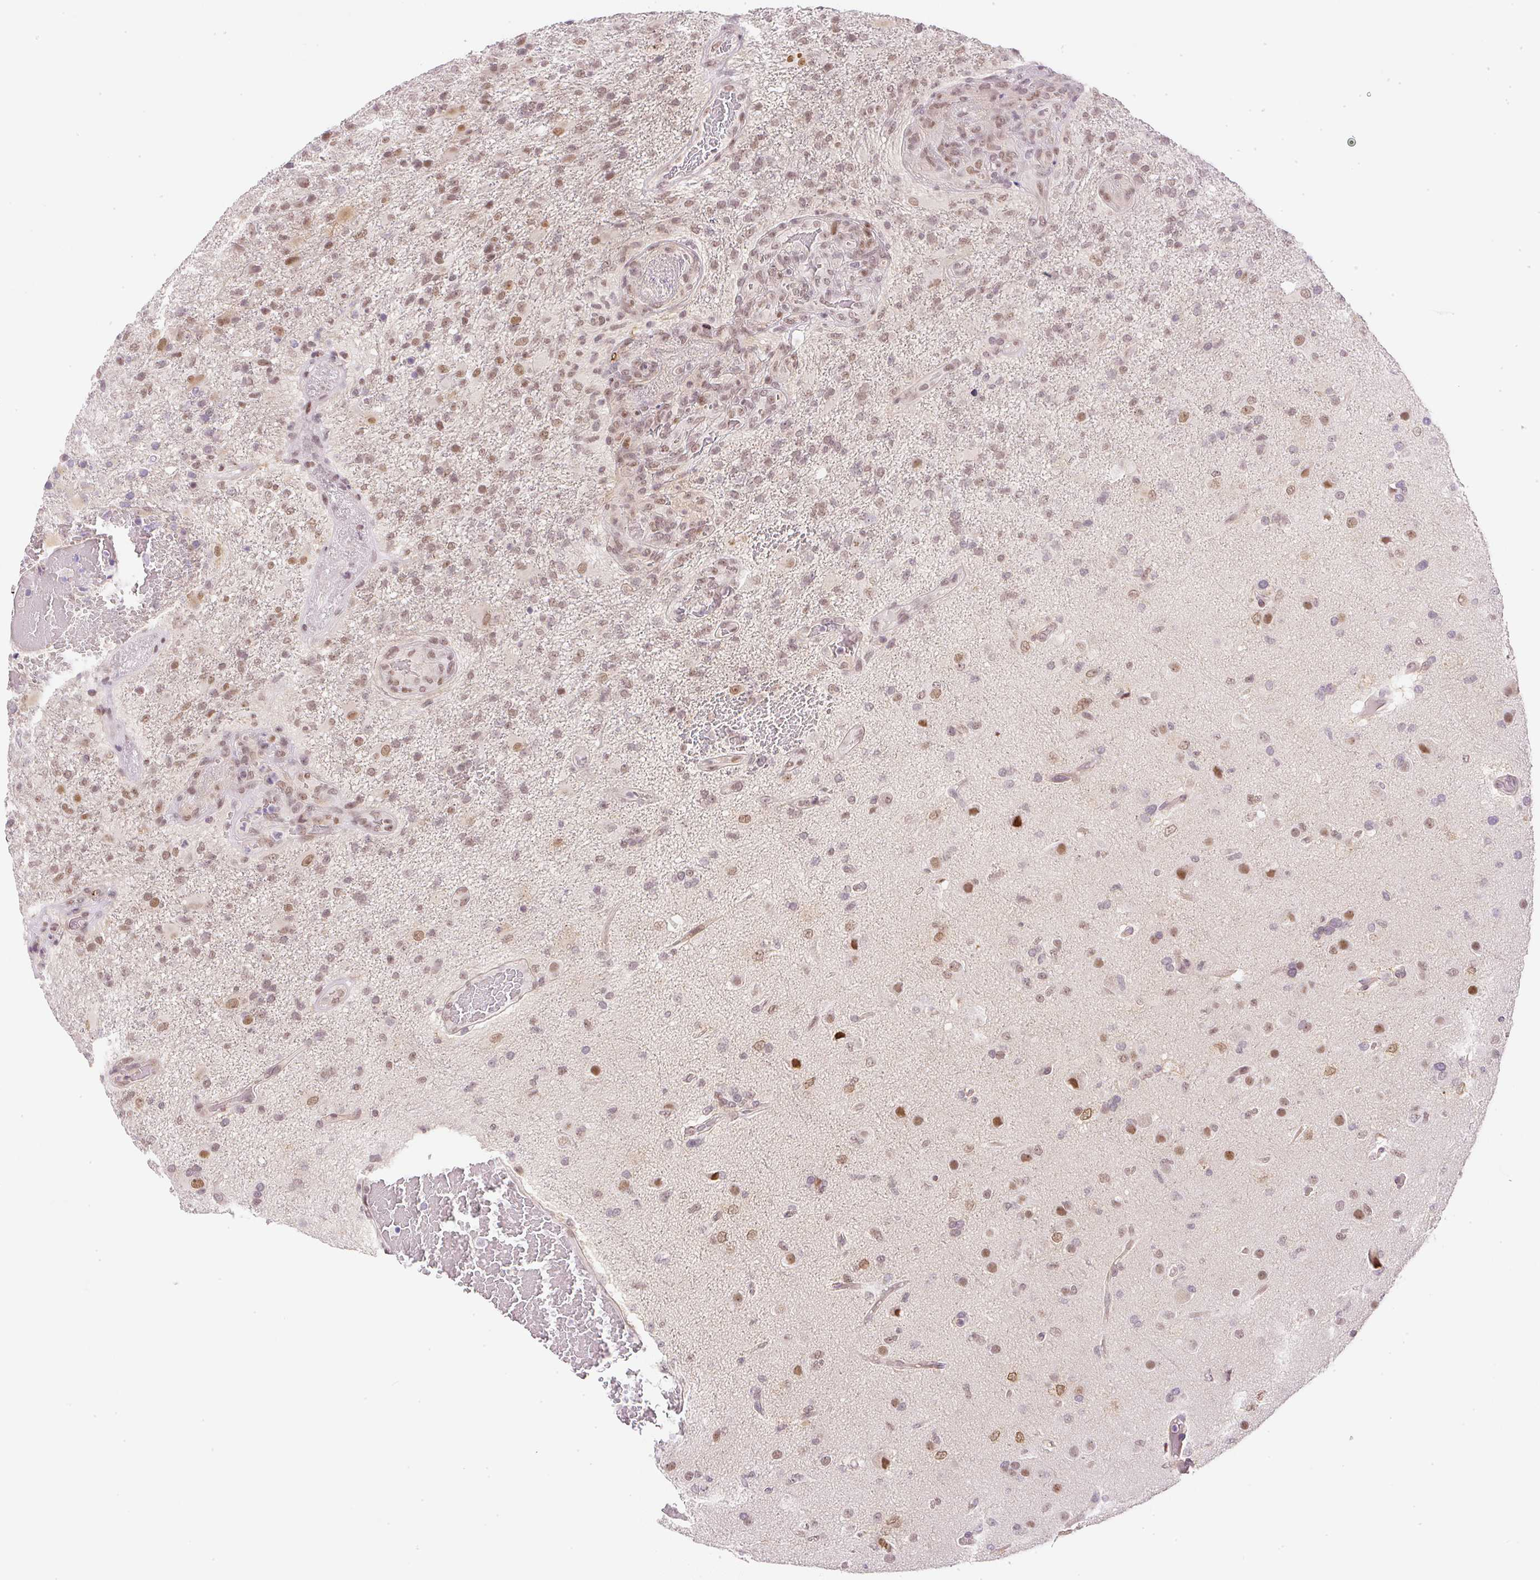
{"staining": {"intensity": "moderate", "quantity": ">75%", "location": "nuclear"}, "tissue": "glioma", "cell_type": "Tumor cells", "image_type": "cancer", "snomed": [{"axis": "morphology", "description": "Glioma, malignant, High grade"}, {"axis": "topography", "description": "Brain"}], "caption": "Protein expression analysis of glioma displays moderate nuclear staining in approximately >75% of tumor cells.", "gene": "DPPA4", "patient": {"sex": "female", "age": 74}}